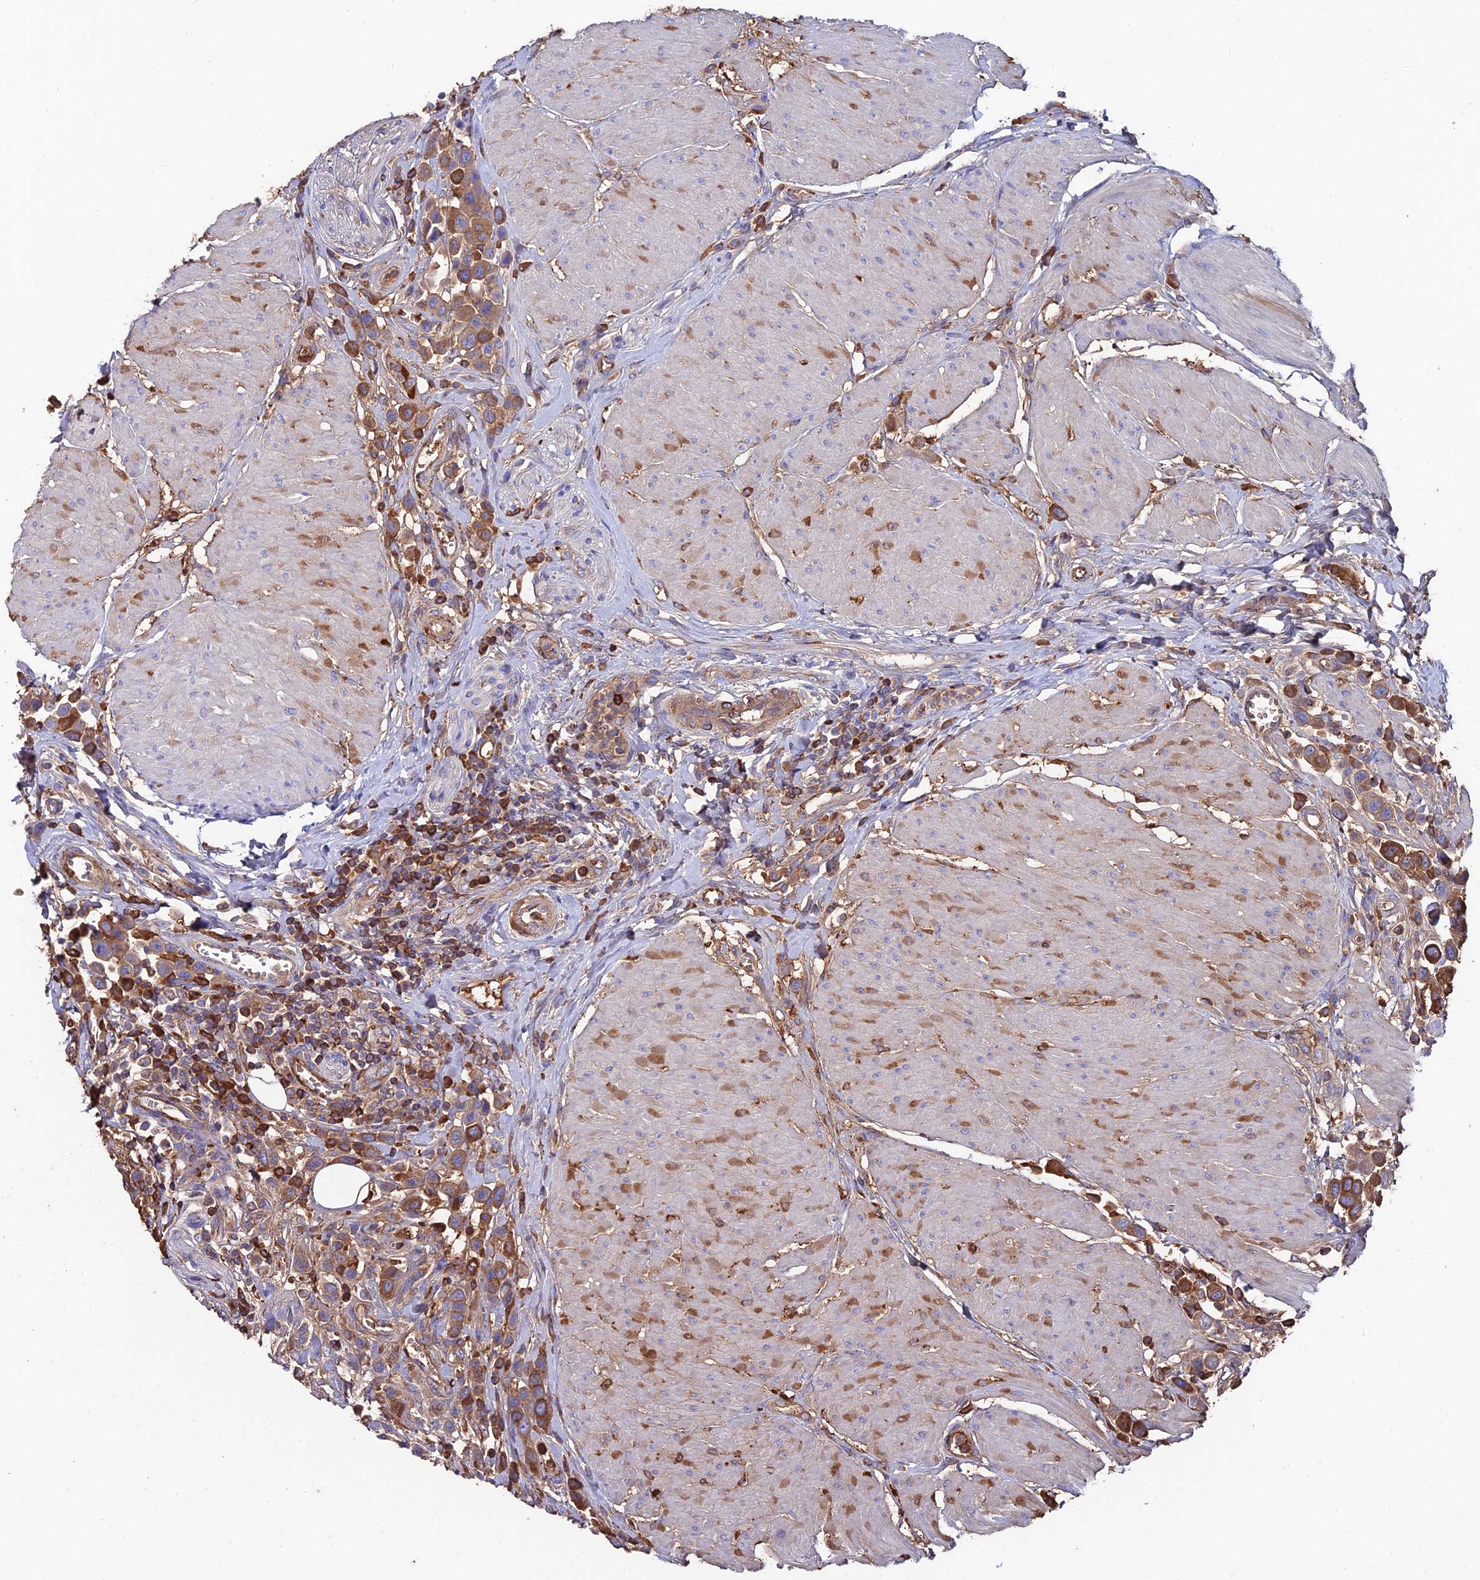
{"staining": {"intensity": "moderate", "quantity": ">75%", "location": "cytoplasmic/membranous"}, "tissue": "urothelial cancer", "cell_type": "Tumor cells", "image_type": "cancer", "snomed": [{"axis": "morphology", "description": "Urothelial carcinoma, High grade"}, {"axis": "topography", "description": "Urinary bladder"}], "caption": "Protein staining shows moderate cytoplasmic/membranous staining in about >75% of tumor cells in urothelial cancer.", "gene": "SLC25A16", "patient": {"sex": "male", "age": 50}}